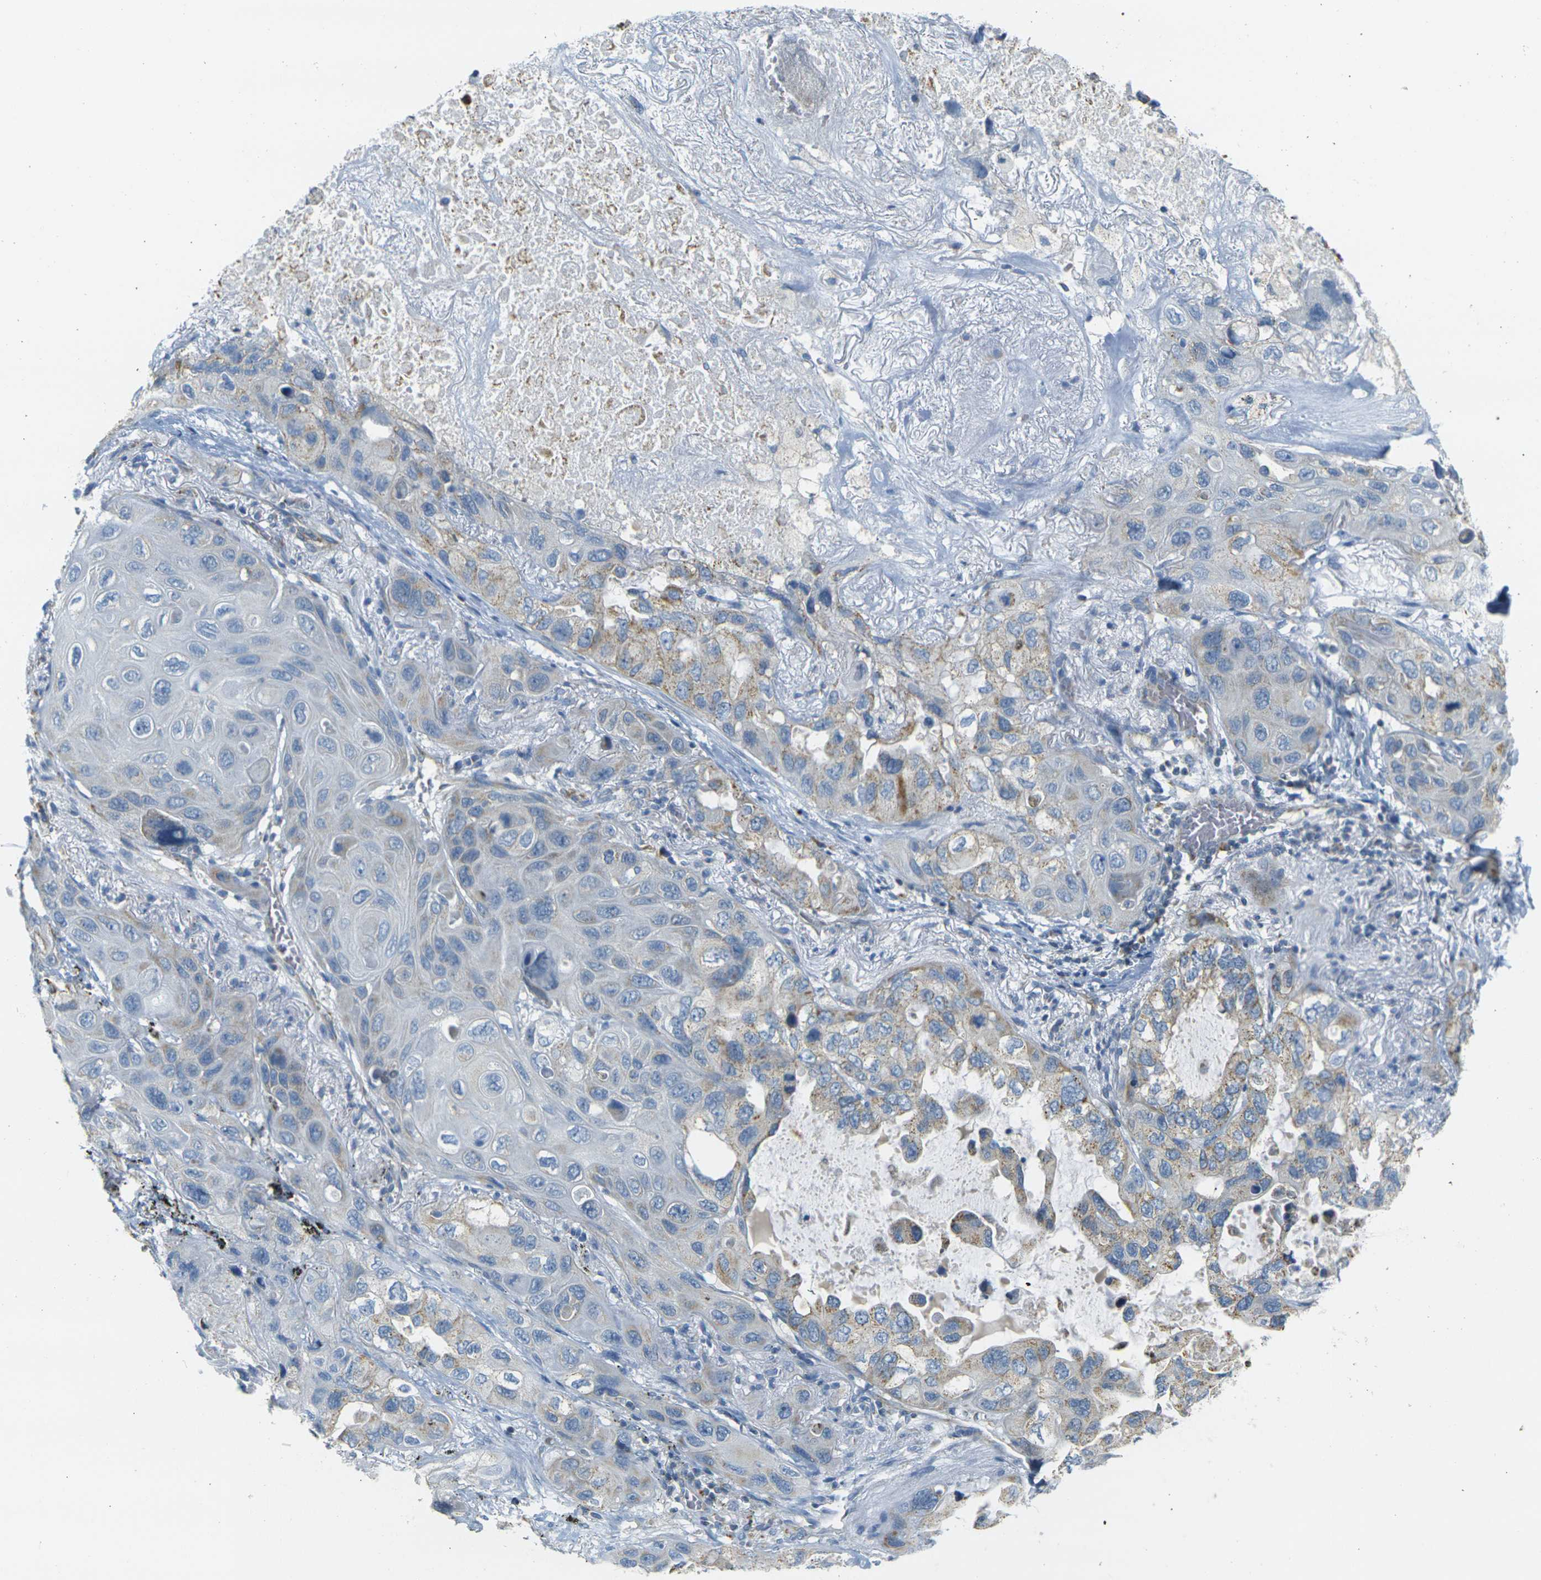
{"staining": {"intensity": "weak", "quantity": "25%-75%", "location": "cytoplasmic/membranous"}, "tissue": "lung cancer", "cell_type": "Tumor cells", "image_type": "cancer", "snomed": [{"axis": "morphology", "description": "Squamous cell carcinoma, NOS"}, {"axis": "topography", "description": "Lung"}], "caption": "Immunohistochemistry histopathology image of neoplastic tissue: human lung cancer (squamous cell carcinoma) stained using IHC exhibits low levels of weak protein expression localized specifically in the cytoplasmic/membranous of tumor cells, appearing as a cytoplasmic/membranous brown color.", "gene": "PARD6B", "patient": {"sex": "female", "age": 73}}